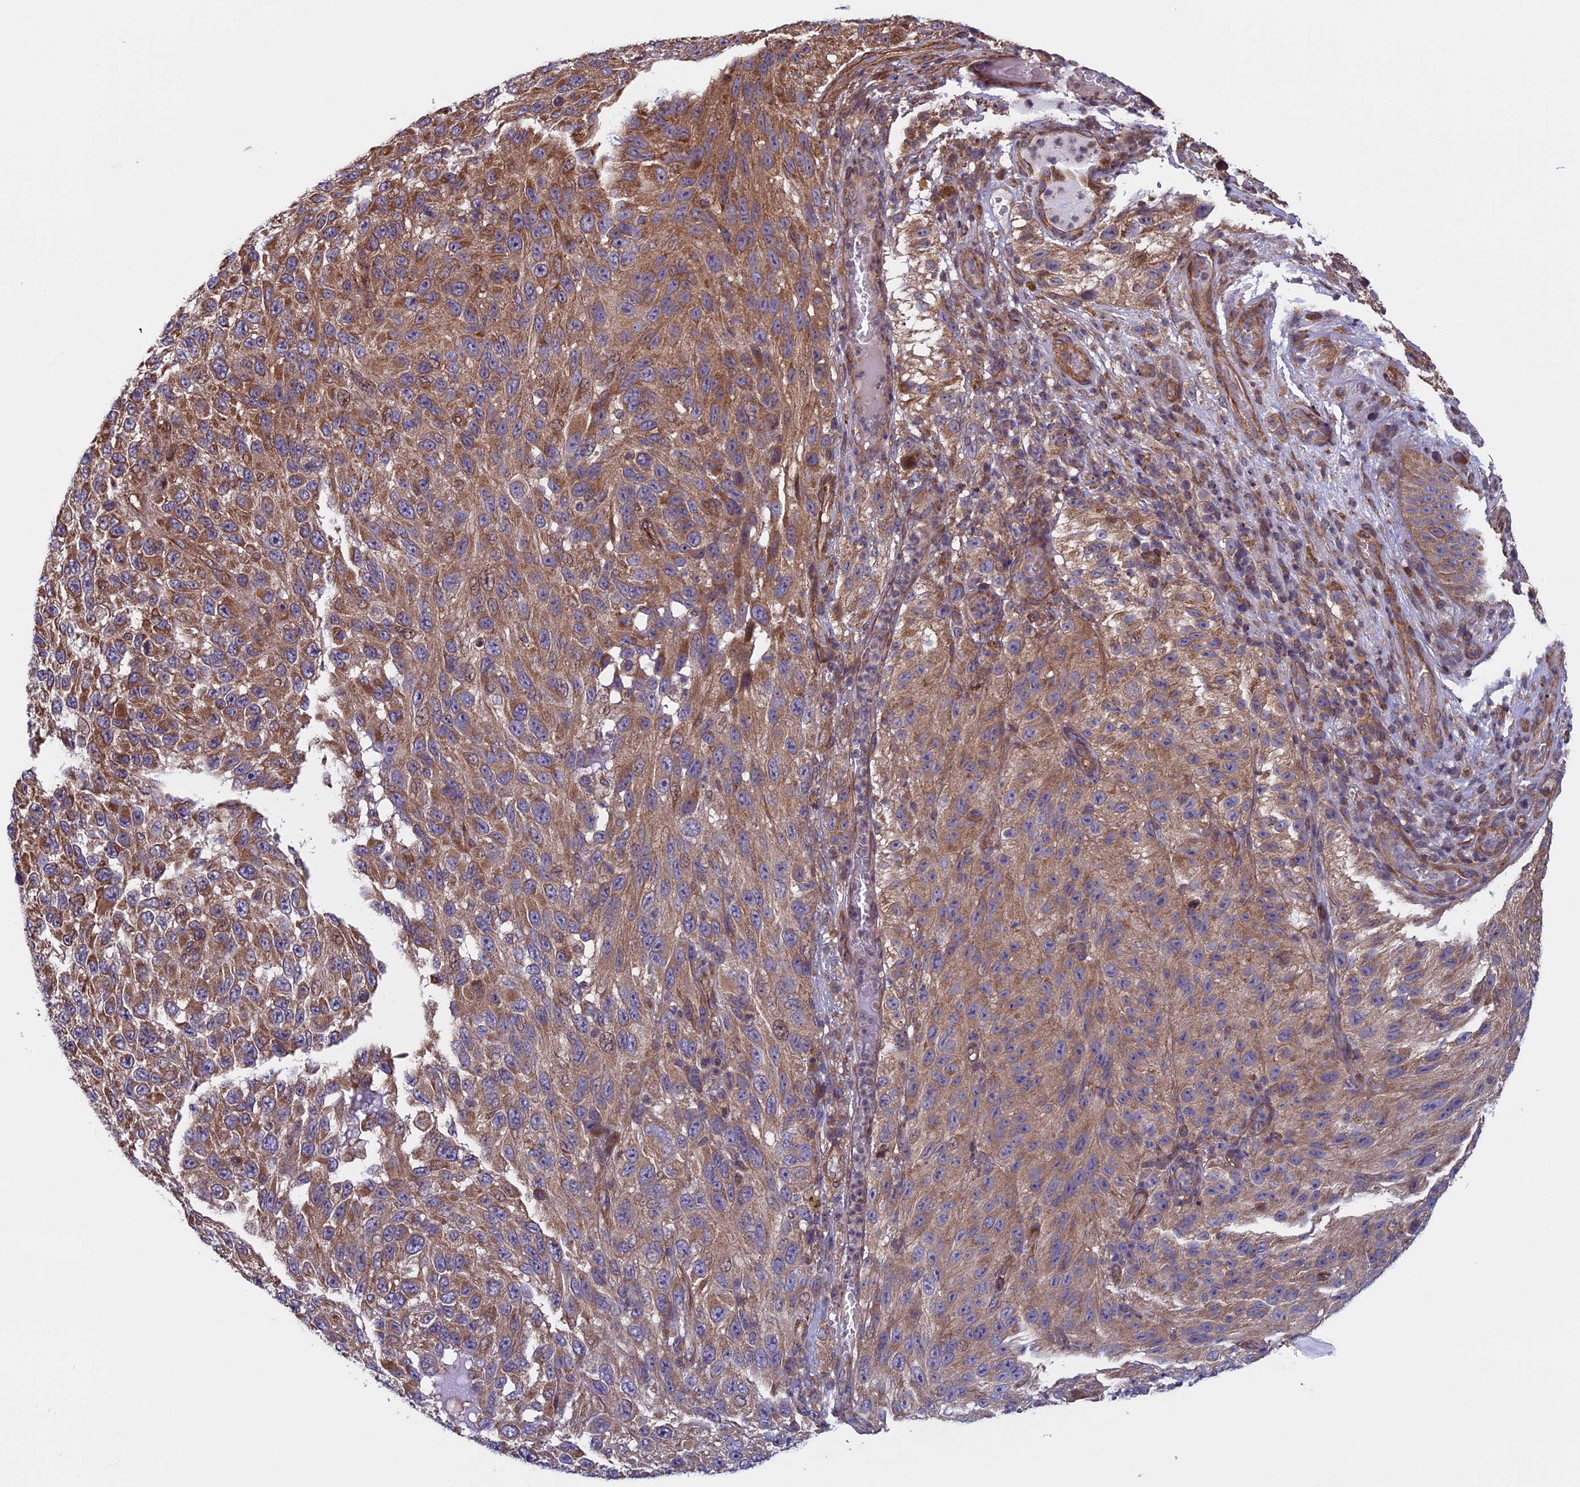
{"staining": {"intensity": "moderate", "quantity": ">75%", "location": "cytoplasmic/membranous"}, "tissue": "melanoma", "cell_type": "Tumor cells", "image_type": "cancer", "snomed": [{"axis": "morphology", "description": "Malignant melanoma, NOS"}, {"axis": "topography", "description": "Skin"}], "caption": "Melanoma stained with DAB (3,3'-diaminobenzidine) immunohistochemistry (IHC) shows medium levels of moderate cytoplasmic/membranous staining in about >75% of tumor cells.", "gene": "CCDC8", "patient": {"sex": "female", "age": 96}}